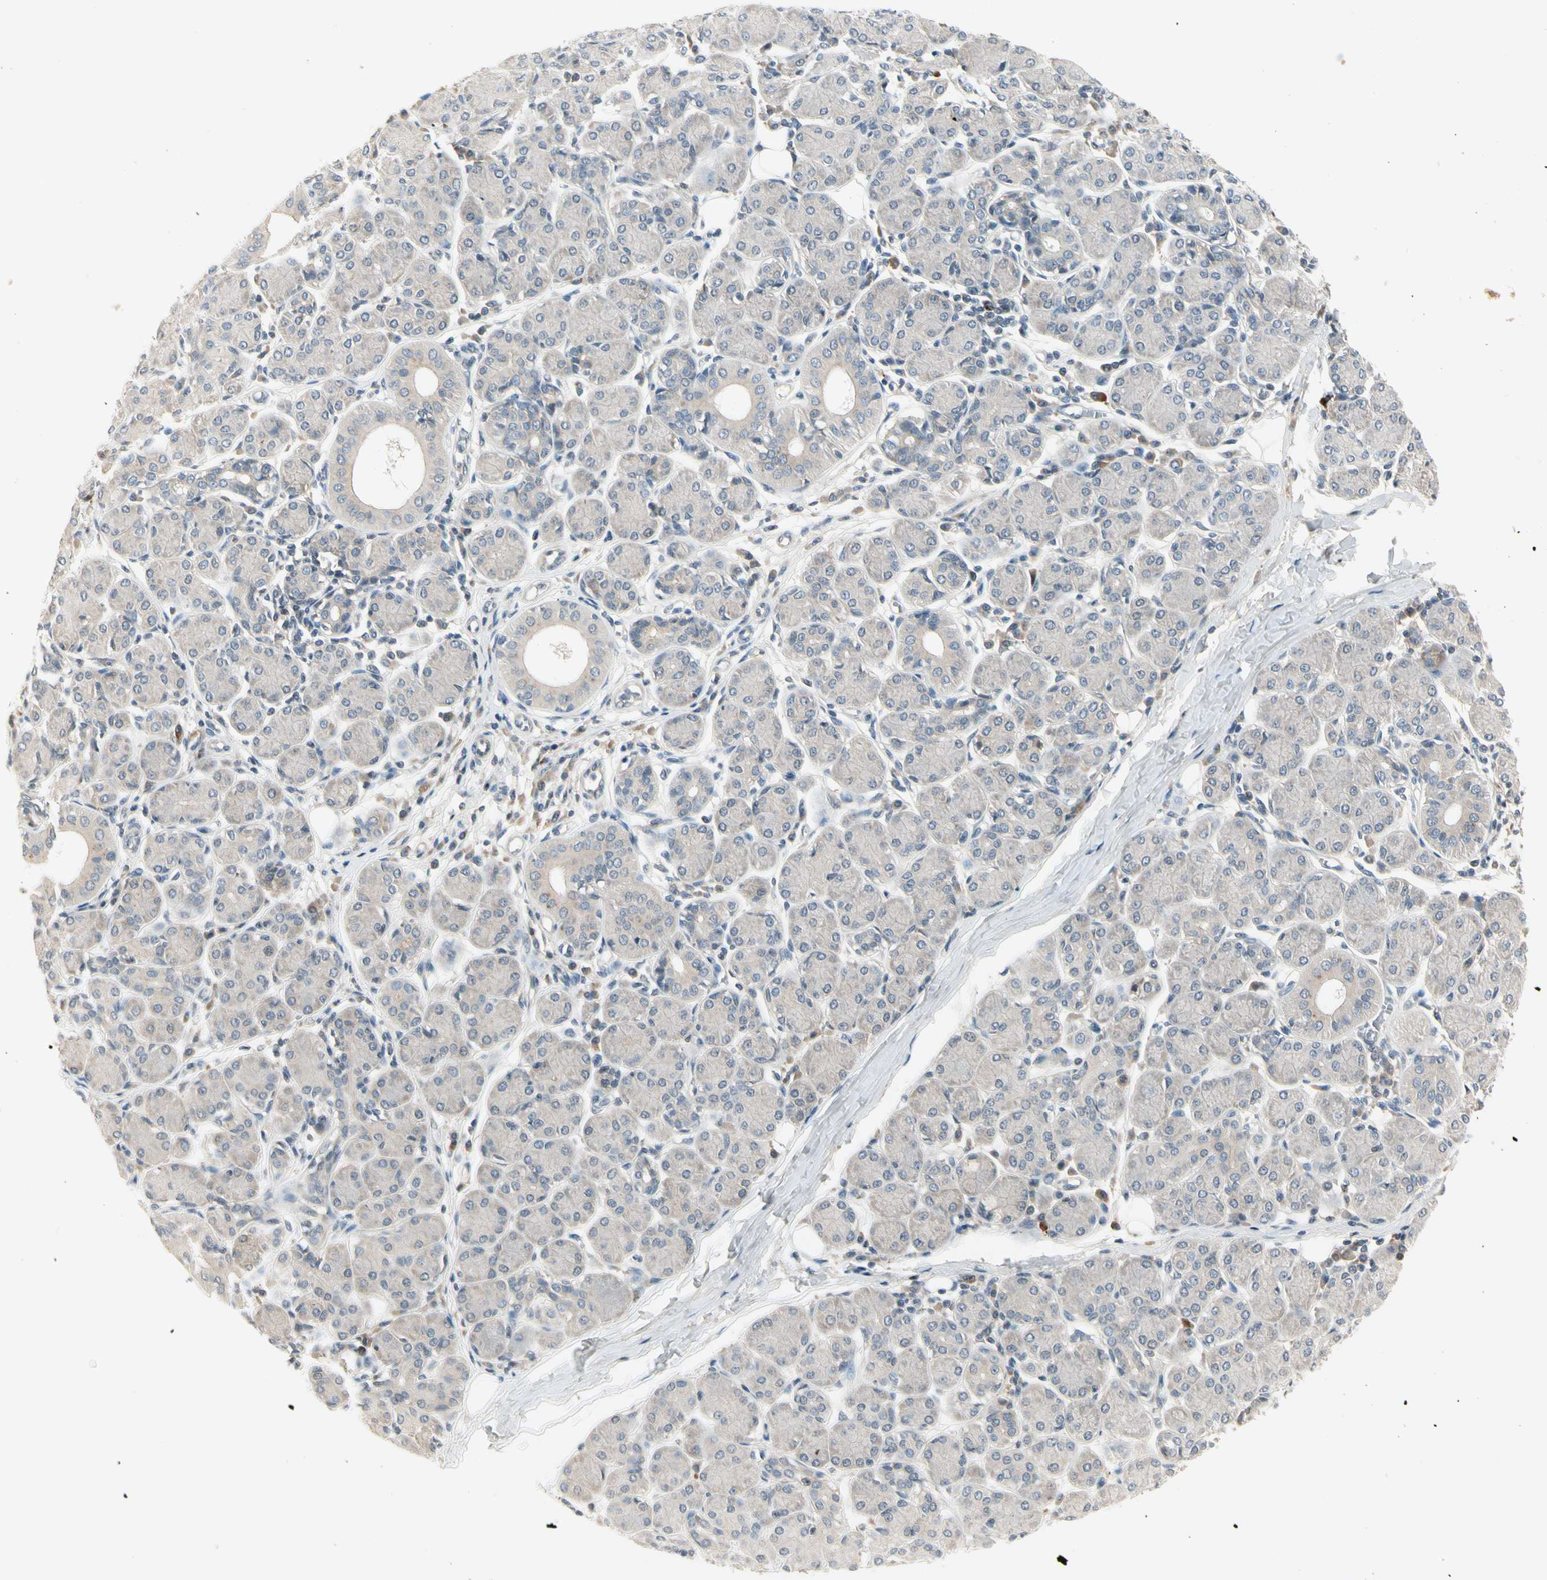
{"staining": {"intensity": "negative", "quantity": "none", "location": "none"}, "tissue": "salivary gland", "cell_type": "Glandular cells", "image_type": "normal", "snomed": [{"axis": "morphology", "description": "Normal tissue, NOS"}, {"axis": "morphology", "description": "Inflammation, NOS"}, {"axis": "topography", "description": "Lymph node"}, {"axis": "topography", "description": "Salivary gland"}], "caption": "This is a micrograph of immunohistochemistry staining of normal salivary gland, which shows no expression in glandular cells.", "gene": "CCL4", "patient": {"sex": "male", "age": 3}}